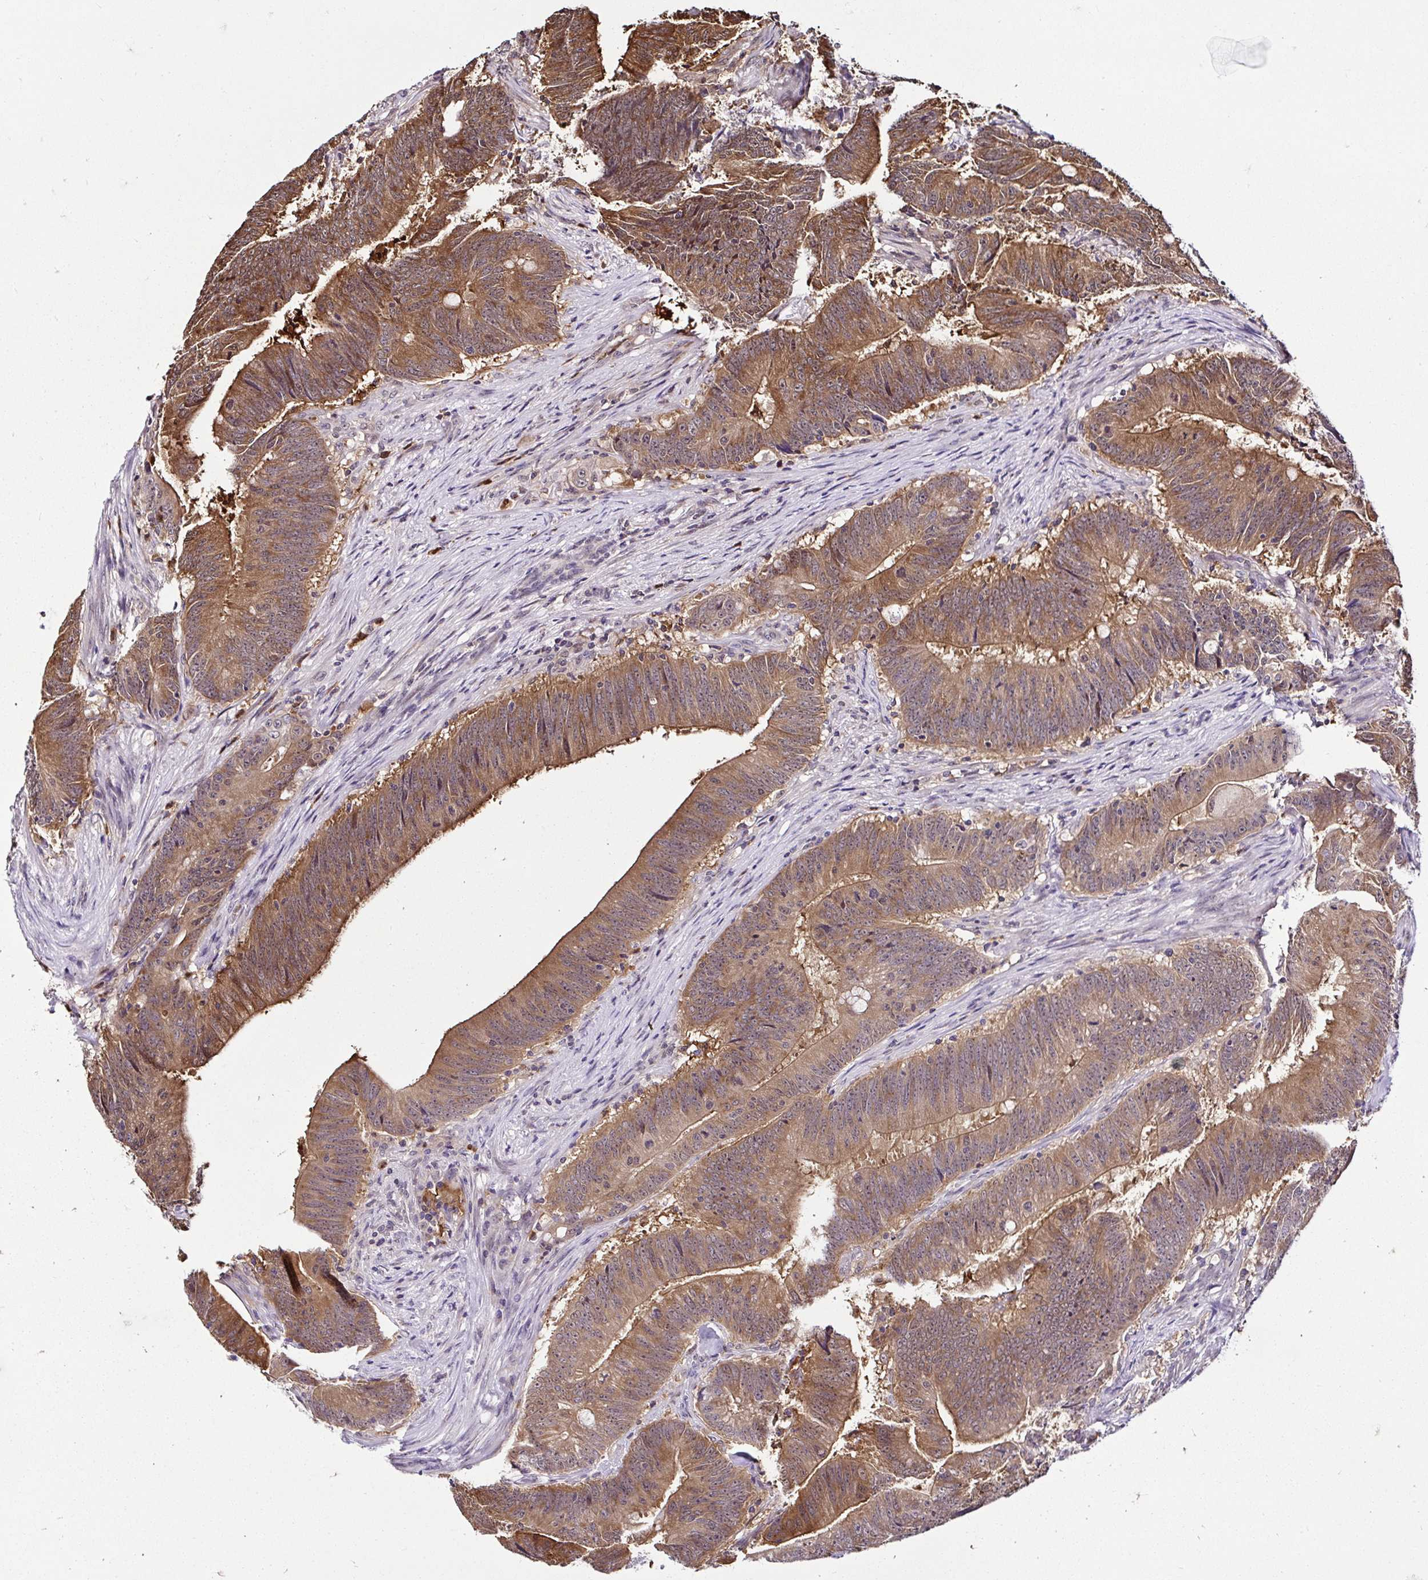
{"staining": {"intensity": "moderate", "quantity": ">75%", "location": "cytoplasmic/membranous"}, "tissue": "colorectal cancer", "cell_type": "Tumor cells", "image_type": "cancer", "snomed": [{"axis": "morphology", "description": "Adenocarcinoma, NOS"}, {"axis": "topography", "description": "Colon"}], "caption": "Colorectal cancer stained with DAB (3,3'-diaminobenzidine) immunohistochemistry displays medium levels of moderate cytoplasmic/membranous expression in approximately >75% of tumor cells. Nuclei are stained in blue.", "gene": "PIN4", "patient": {"sex": "female", "age": 87}}